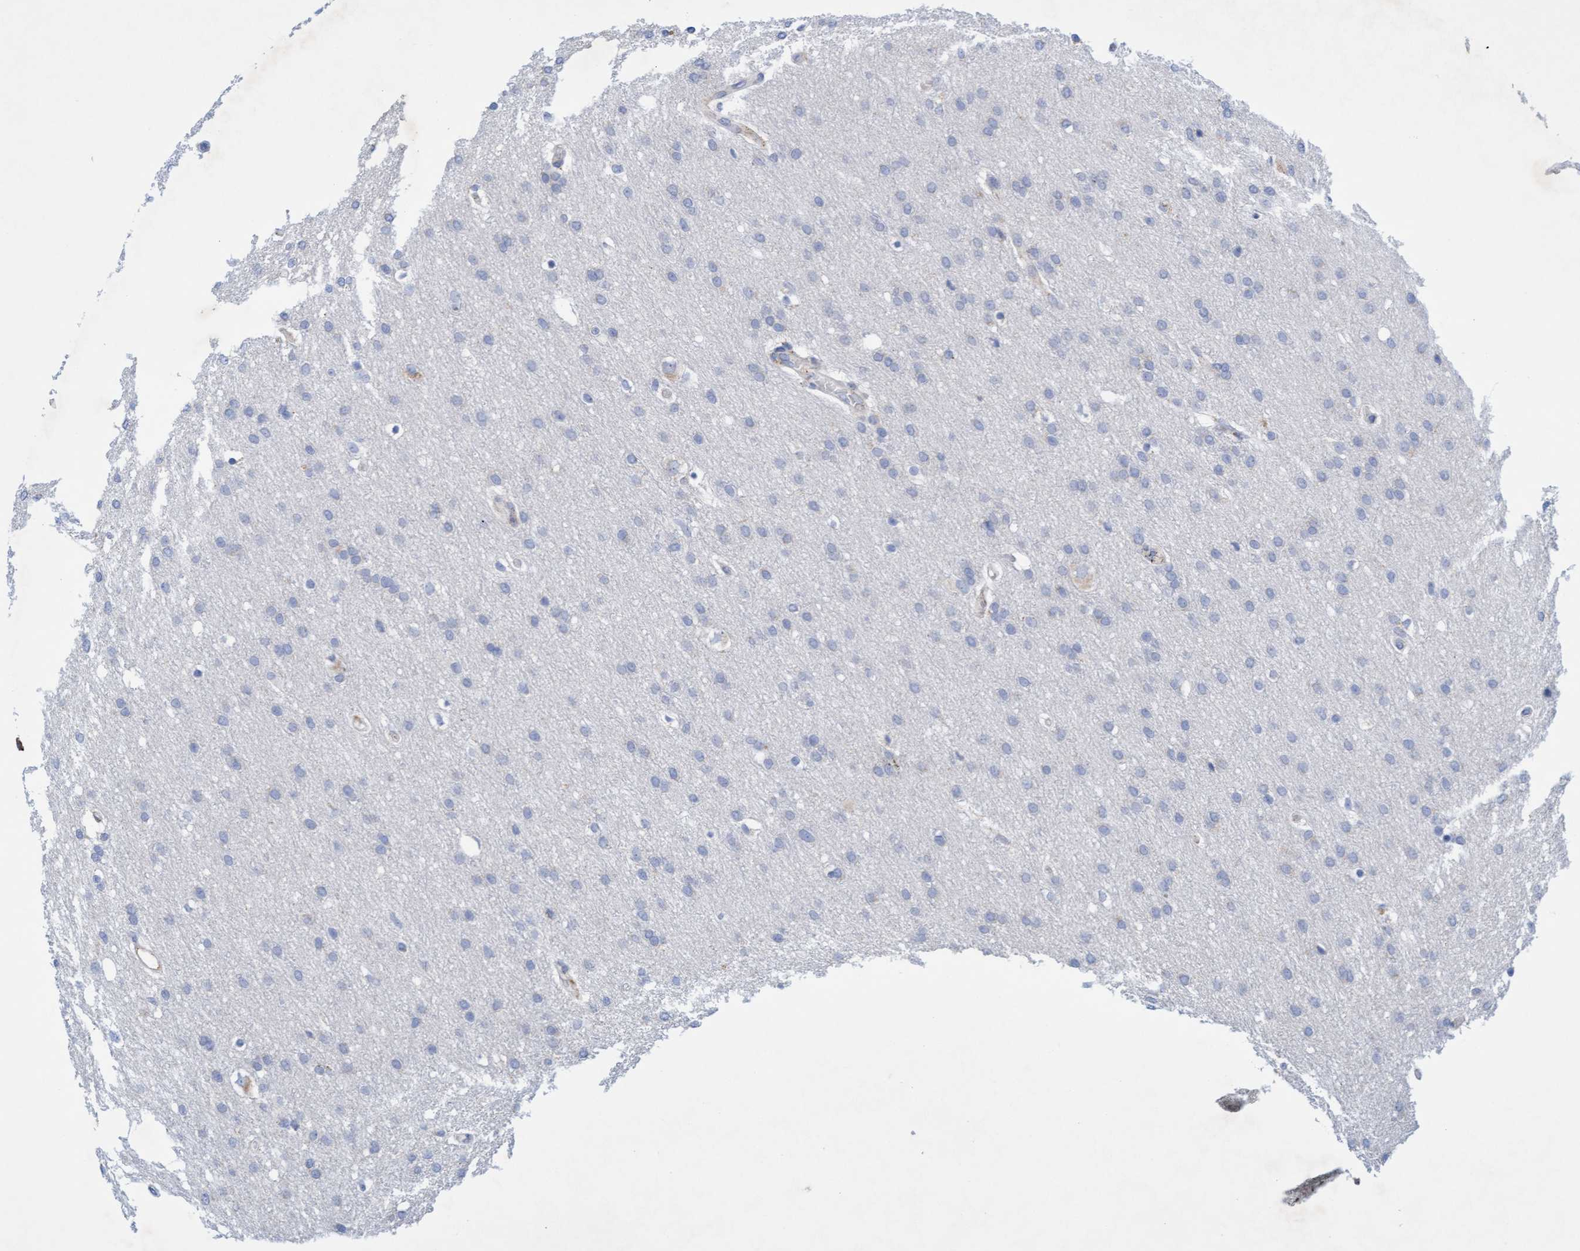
{"staining": {"intensity": "negative", "quantity": "none", "location": "none"}, "tissue": "glioma", "cell_type": "Tumor cells", "image_type": "cancer", "snomed": [{"axis": "morphology", "description": "Glioma, malignant, Low grade"}, {"axis": "topography", "description": "Brain"}], "caption": "High power microscopy photomicrograph of an immunohistochemistry (IHC) image of malignant low-grade glioma, revealing no significant expression in tumor cells.", "gene": "SGSH", "patient": {"sex": "female", "age": 37}}